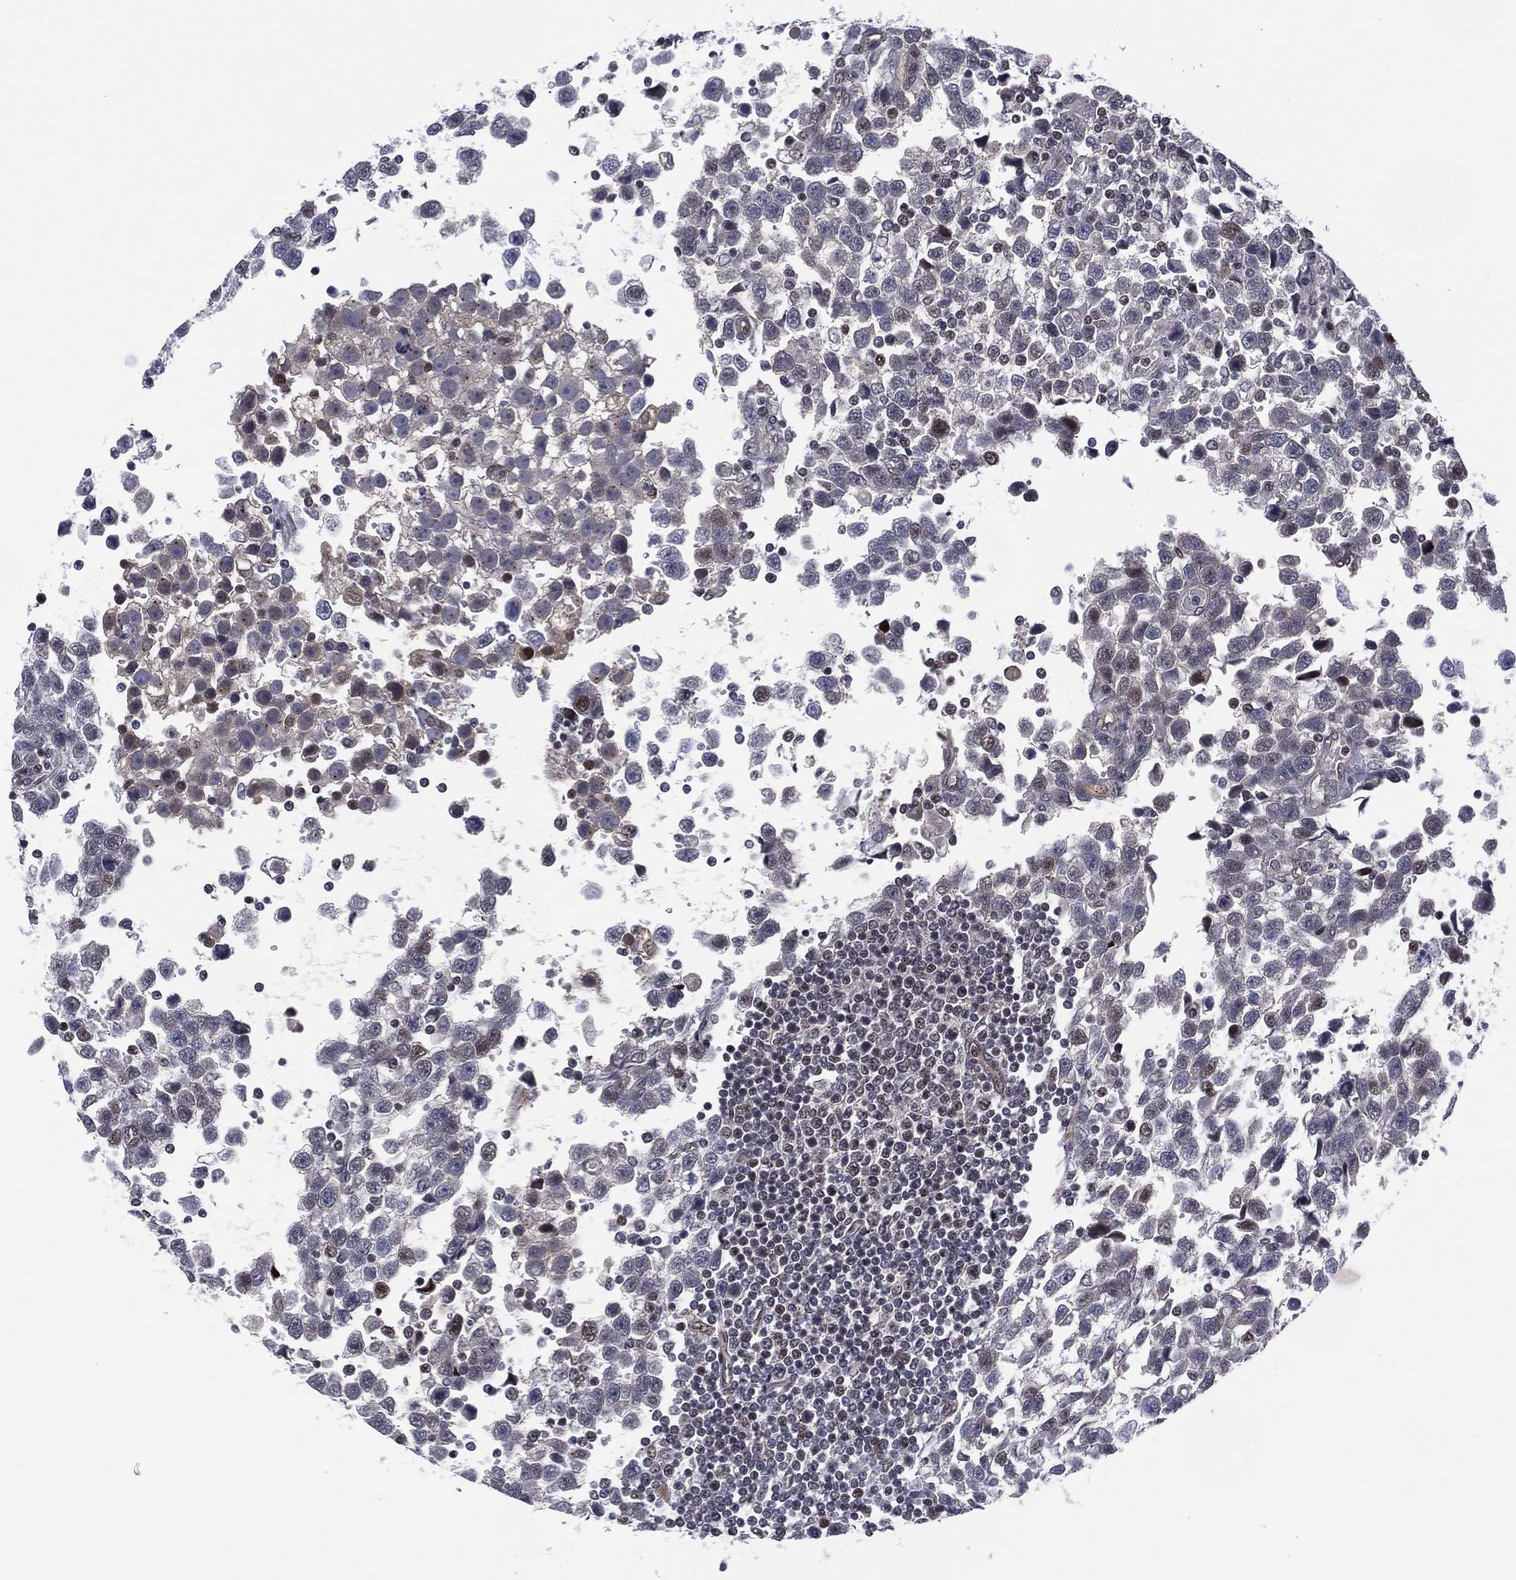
{"staining": {"intensity": "negative", "quantity": "none", "location": "none"}, "tissue": "testis cancer", "cell_type": "Tumor cells", "image_type": "cancer", "snomed": [{"axis": "morphology", "description": "Seminoma, NOS"}, {"axis": "topography", "description": "Testis"}], "caption": "This is an immunohistochemistry (IHC) photomicrograph of testis cancer (seminoma). There is no expression in tumor cells.", "gene": "GSE1", "patient": {"sex": "male", "age": 34}}